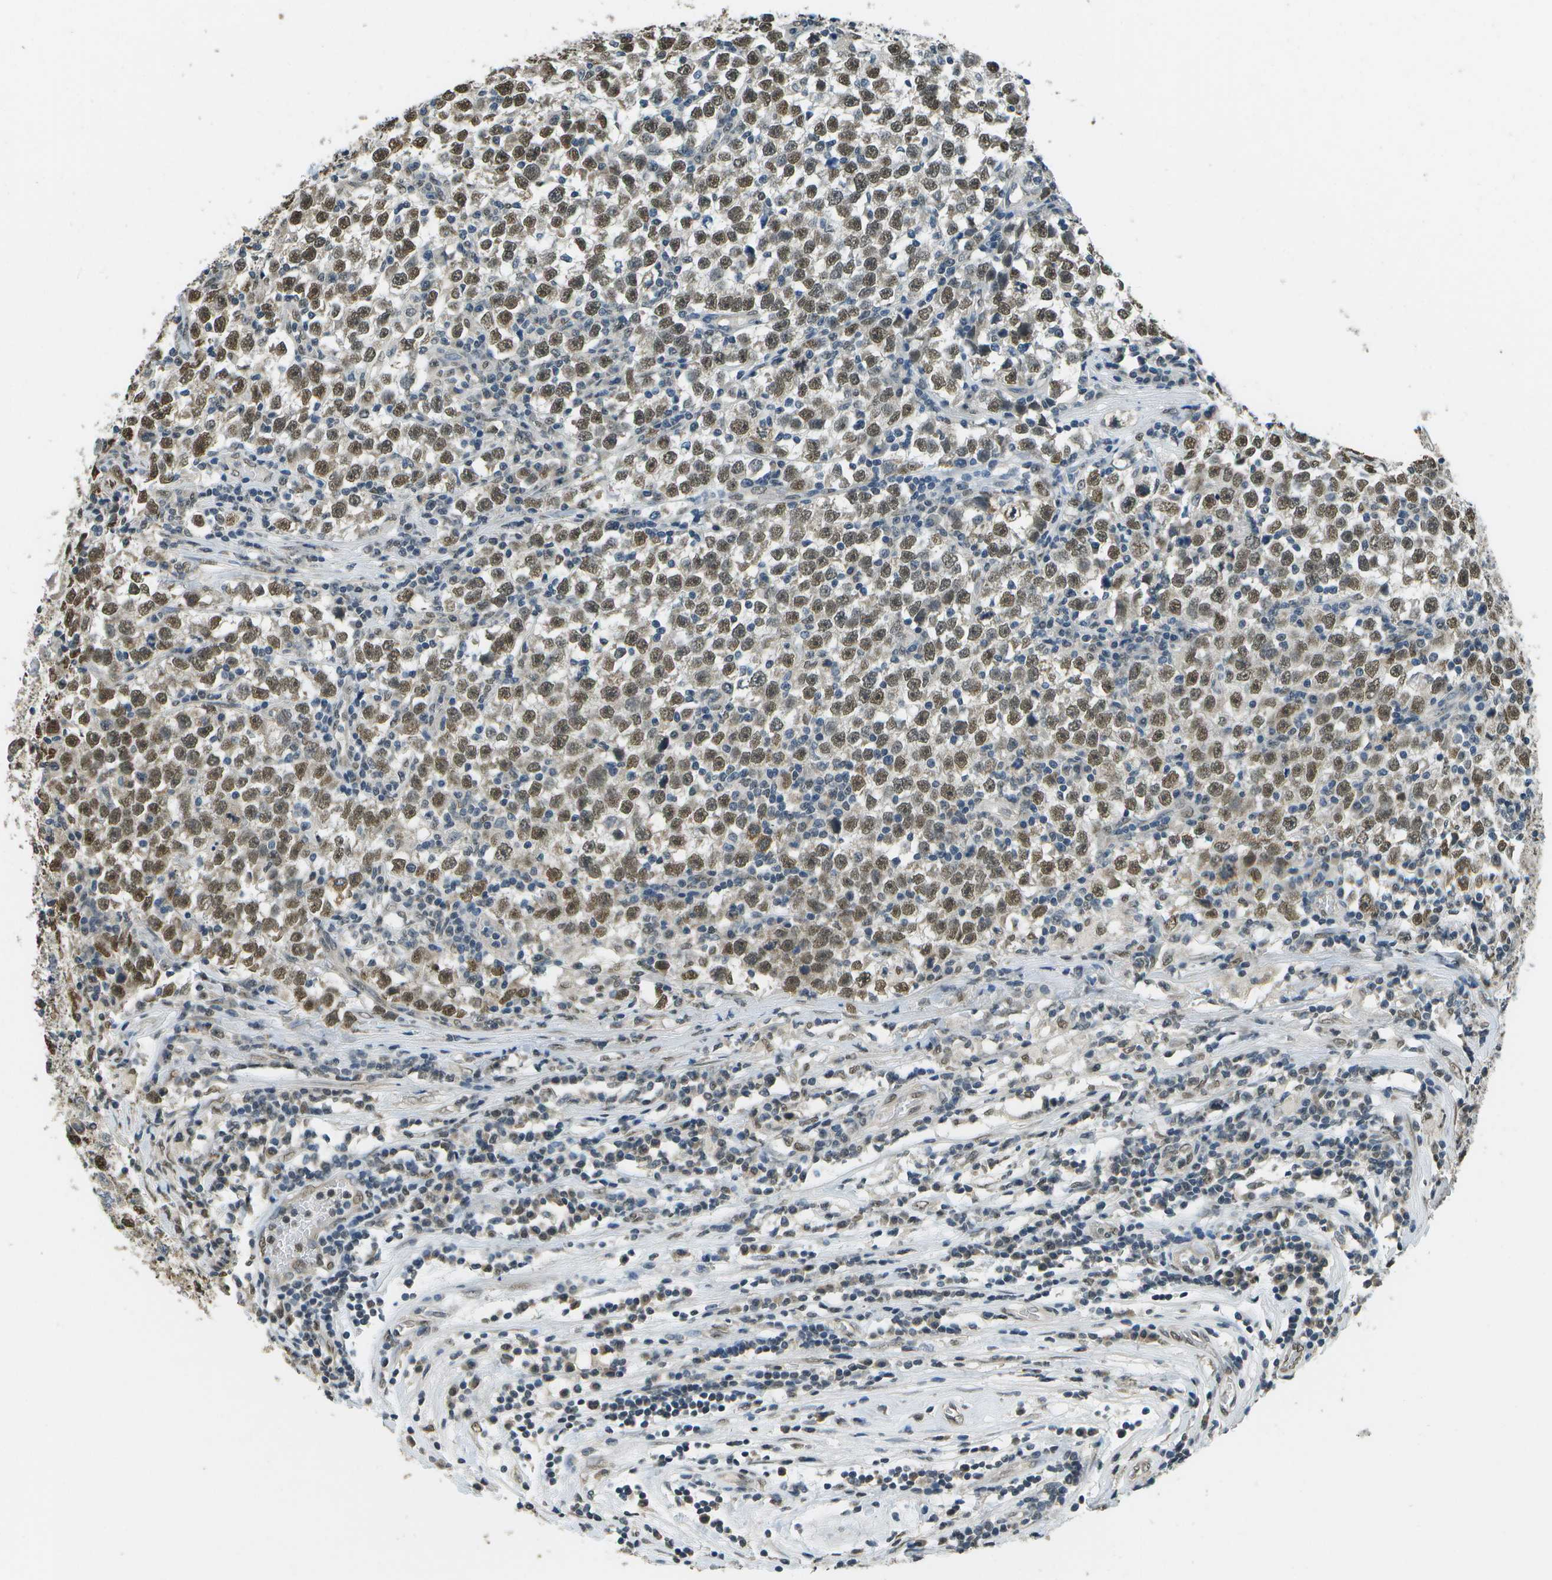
{"staining": {"intensity": "moderate", "quantity": ">75%", "location": "nuclear"}, "tissue": "testis cancer", "cell_type": "Tumor cells", "image_type": "cancer", "snomed": [{"axis": "morphology", "description": "Seminoma, NOS"}, {"axis": "topography", "description": "Testis"}], "caption": "Immunohistochemical staining of testis cancer (seminoma) displays medium levels of moderate nuclear protein positivity in approximately >75% of tumor cells.", "gene": "ABL2", "patient": {"sex": "male", "age": 43}}